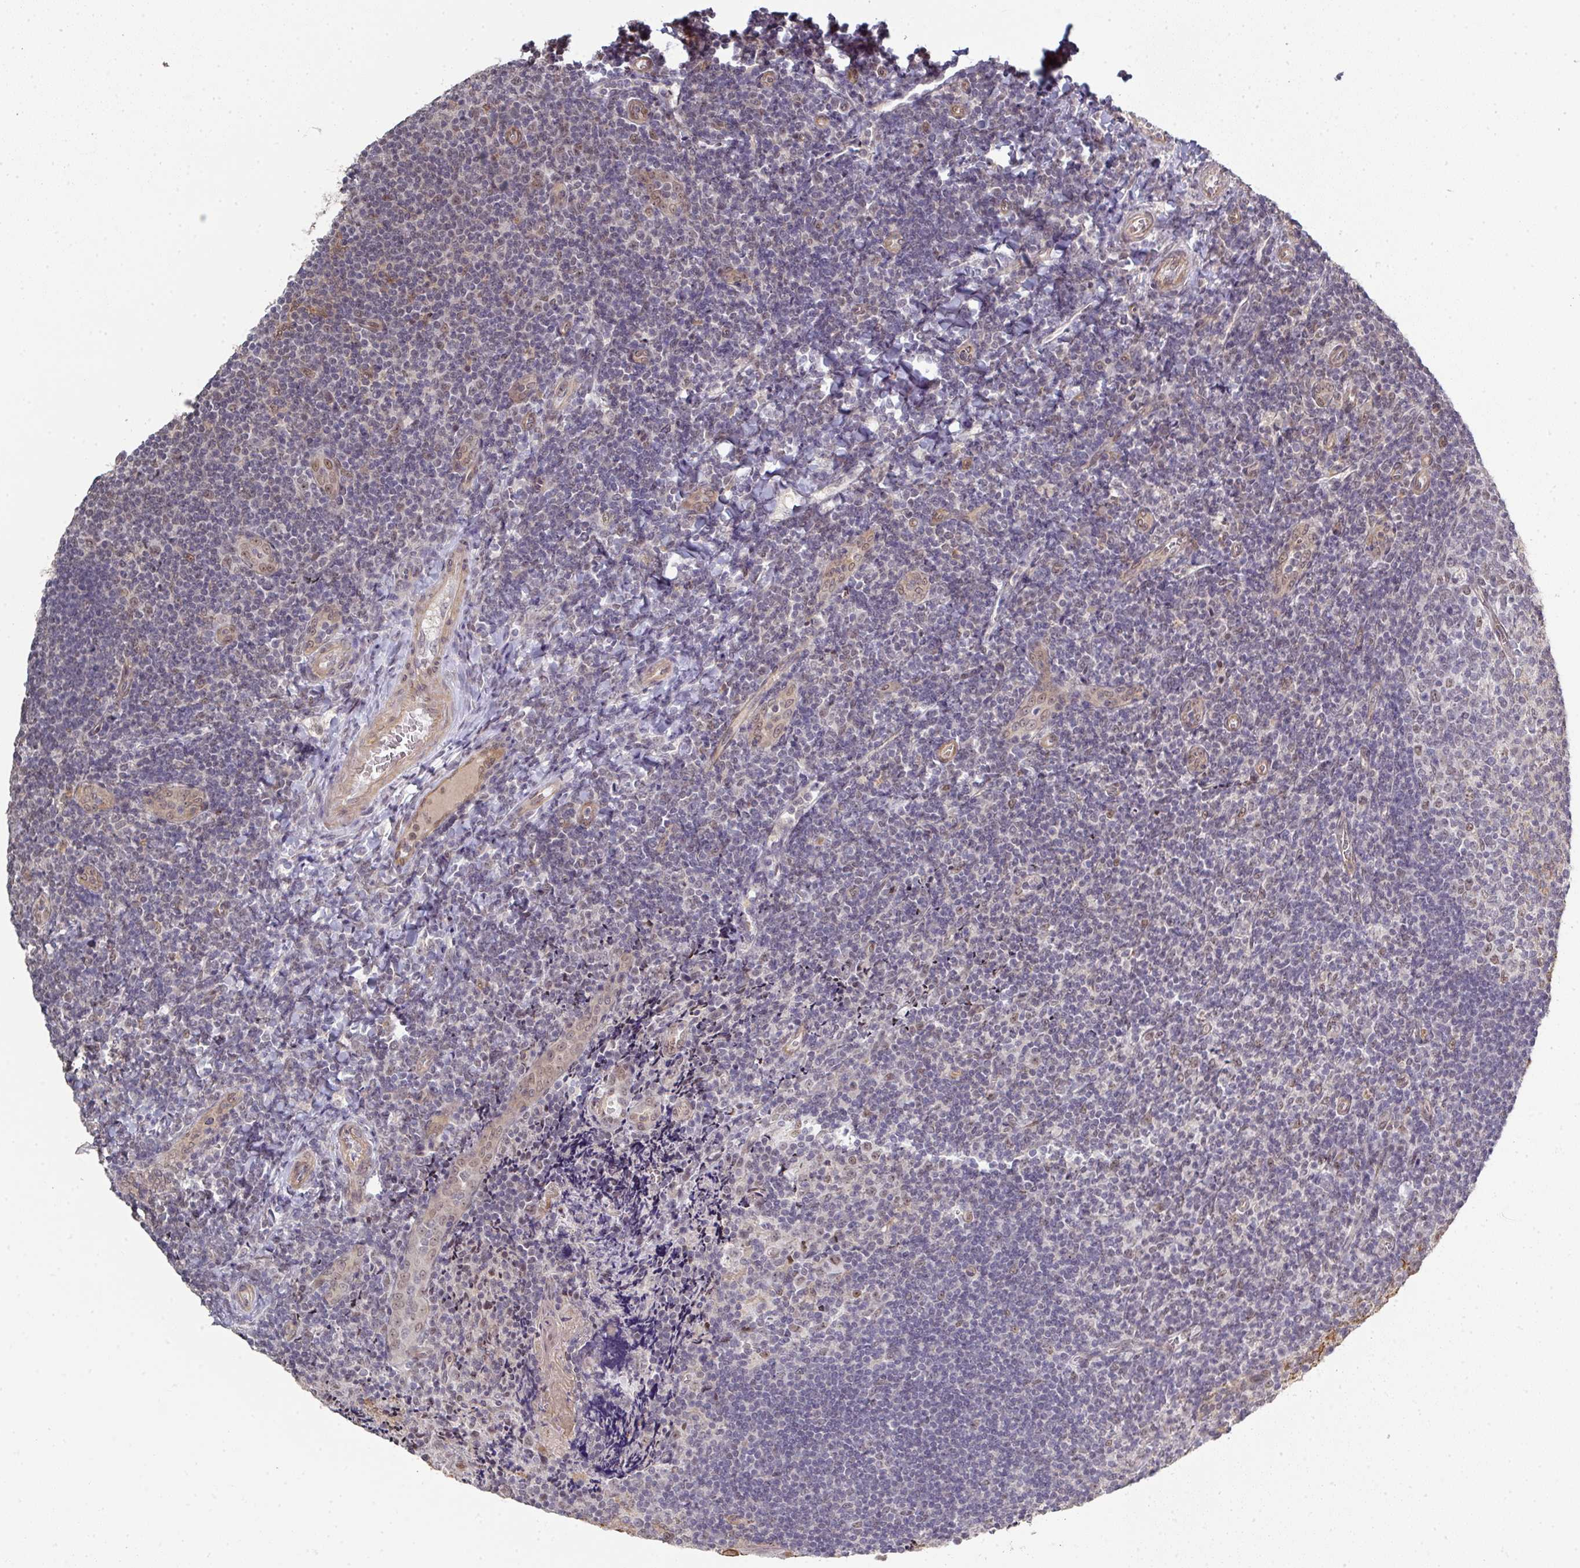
{"staining": {"intensity": "weak", "quantity": "<25%", "location": "nuclear"}, "tissue": "tonsil", "cell_type": "Germinal center cells", "image_type": "normal", "snomed": [{"axis": "morphology", "description": "Normal tissue, NOS"}, {"axis": "topography", "description": "Tonsil"}], "caption": "DAB (3,3'-diaminobenzidine) immunohistochemical staining of normal tonsil shows no significant staining in germinal center cells.", "gene": "GTF2H3", "patient": {"sex": "male", "age": 17}}